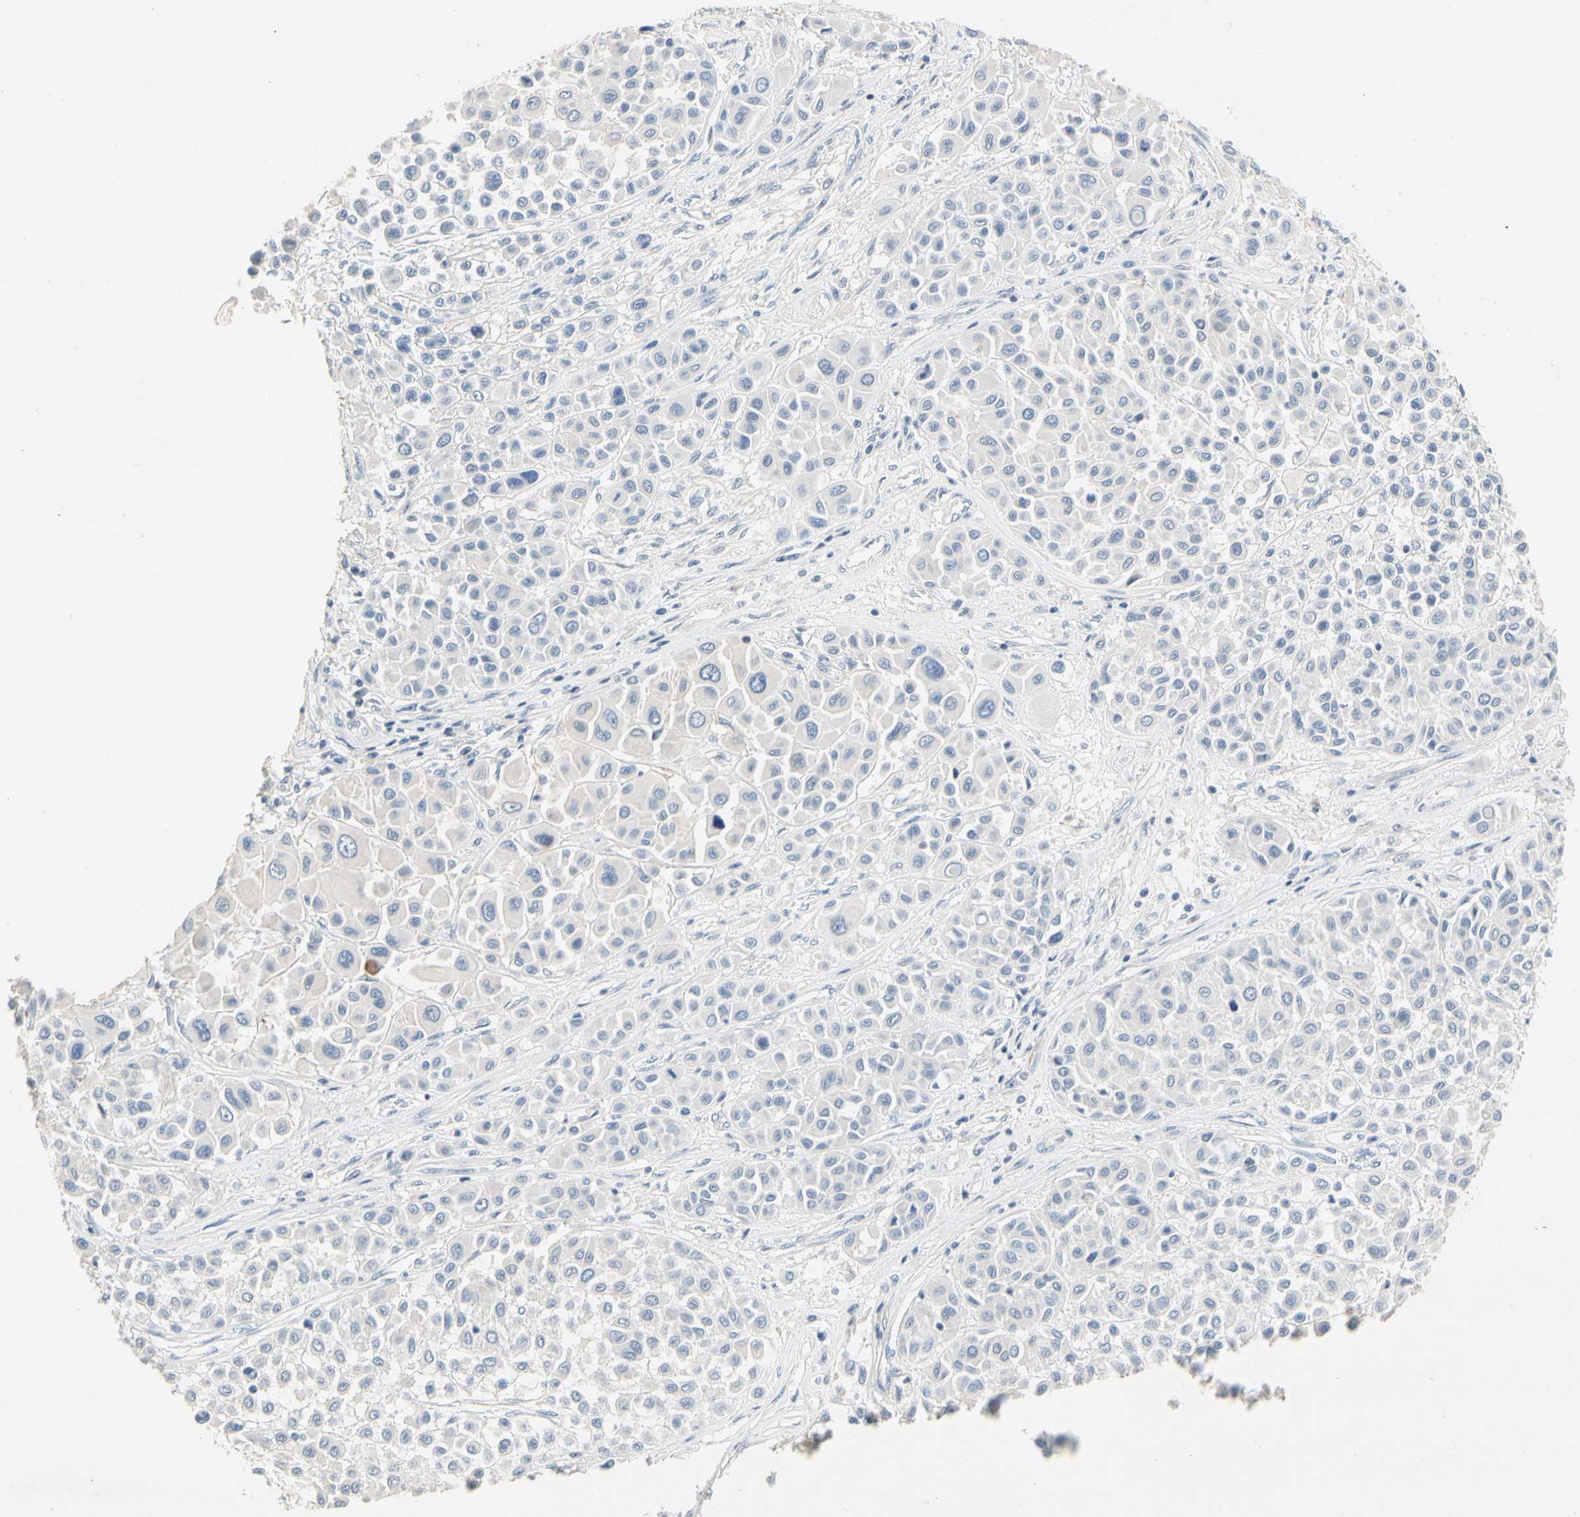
{"staining": {"intensity": "negative", "quantity": "none", "location": "none"}, "tissue": "melanoma", "cell_type": "Tumor cells", "image_type": "cancer", "snomed": [{"axis": "morphology", "description": "Malignant melanoma, Metastatic site"}, {"axis": "topography", "description": "Soft tissue"}], "caption": "This is an immunohistochemistry (IHC) photomicrograph of human malignant melanoma (metastatic site). There is no staining in tumor cells.", "gene": "CCM2L", "patient": {"sex": "male", "age": 41}}